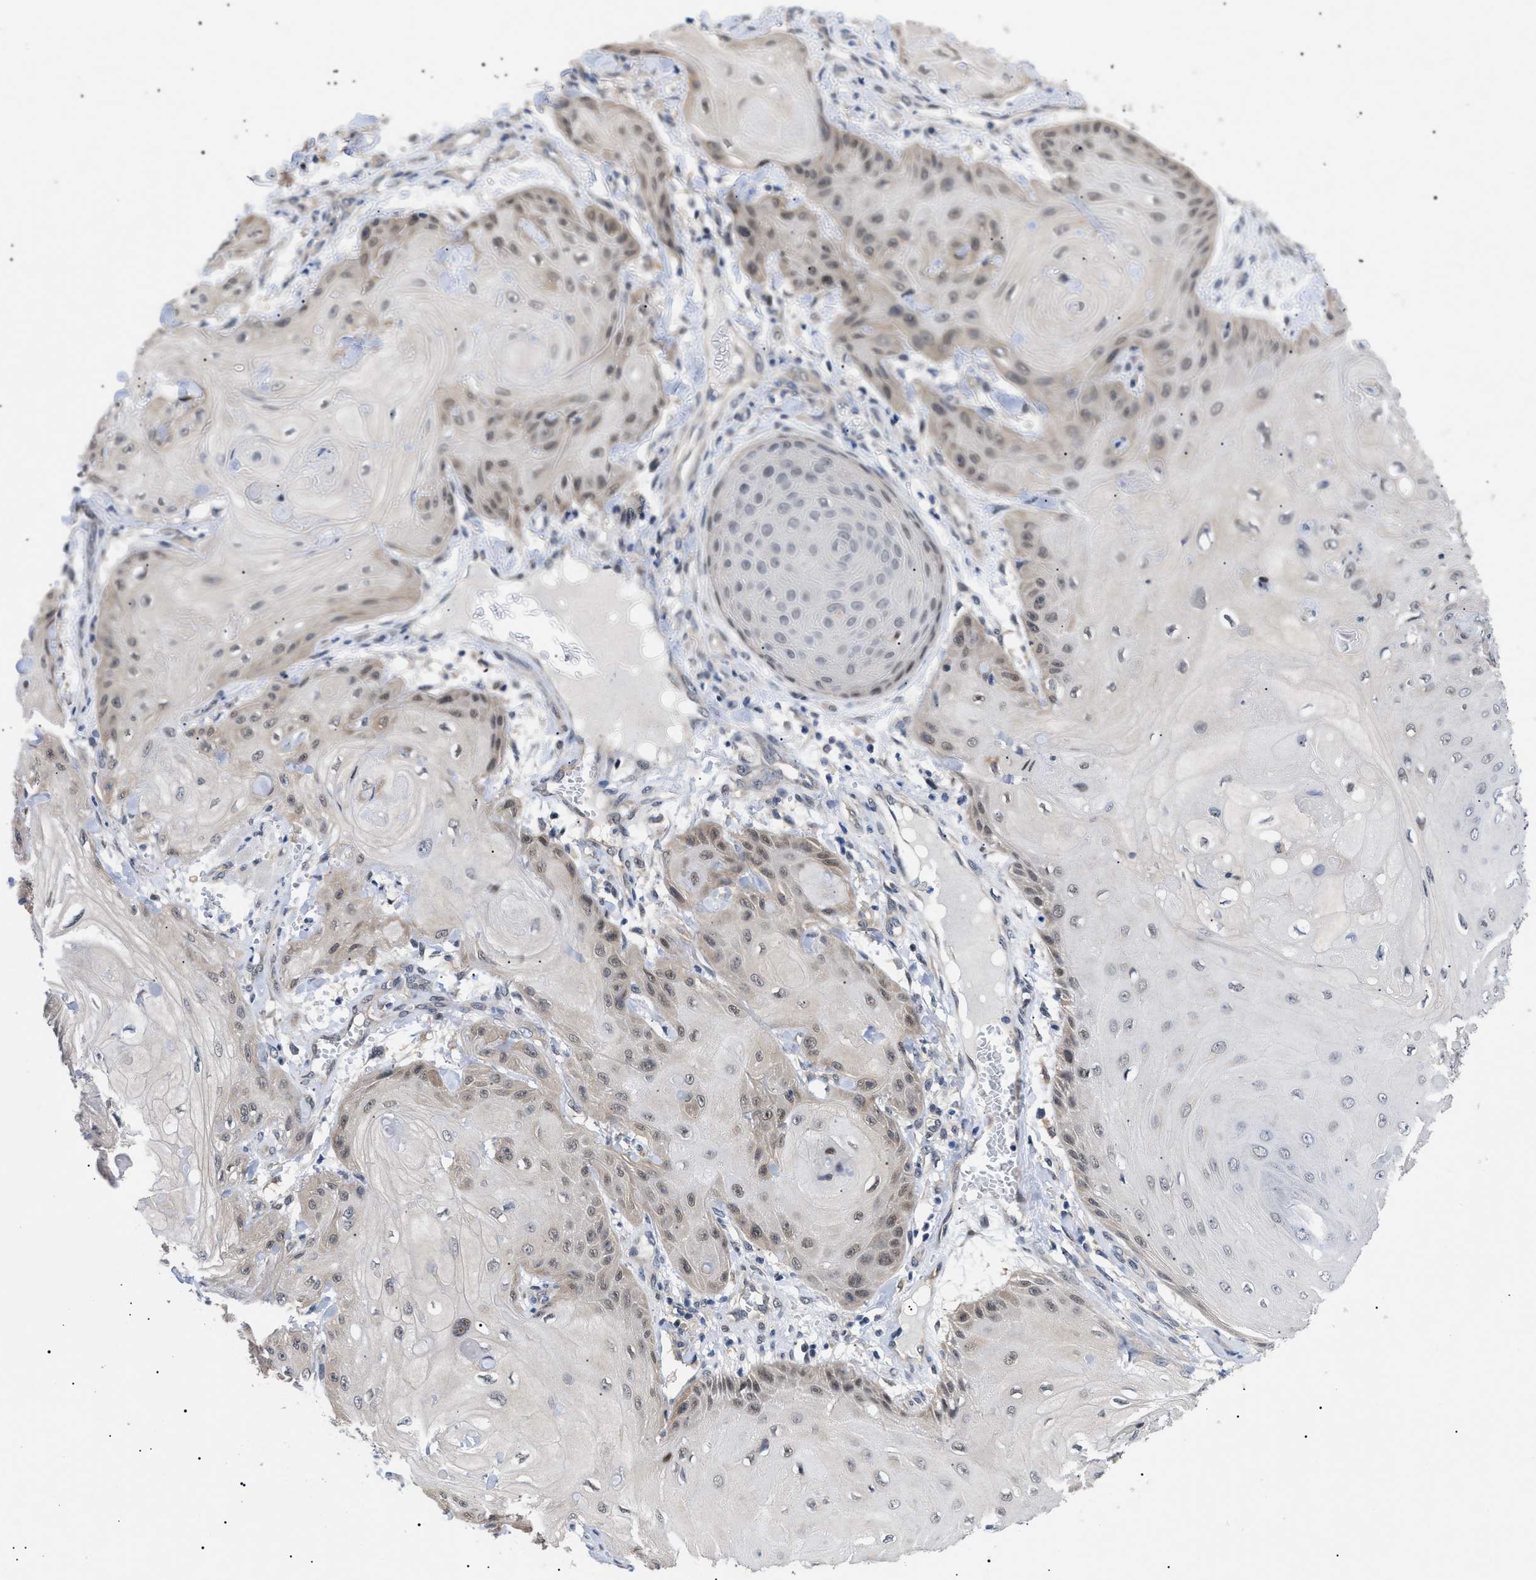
{"staining": {"intensity": "weak", "quantity": ">75%", "location": "cytoplasmic/membranous,nuclear"}, "tissue": "skin cancer", "cell_type": "Tumor cells", "image_type": "cancer", "snomed": [{"axis": "morphology", "description": "Squamous cell carcinoma, NOS"}, {"axis": "topography", "description": "Skin"}], "caption": "Protein staining exhibits weak cytoplasmic/membranous and nuclear expression in about >75% of tumor cells in skin cancer.", "gene": "GARRE1", "patient": {"sex": "male", "age": 74}}